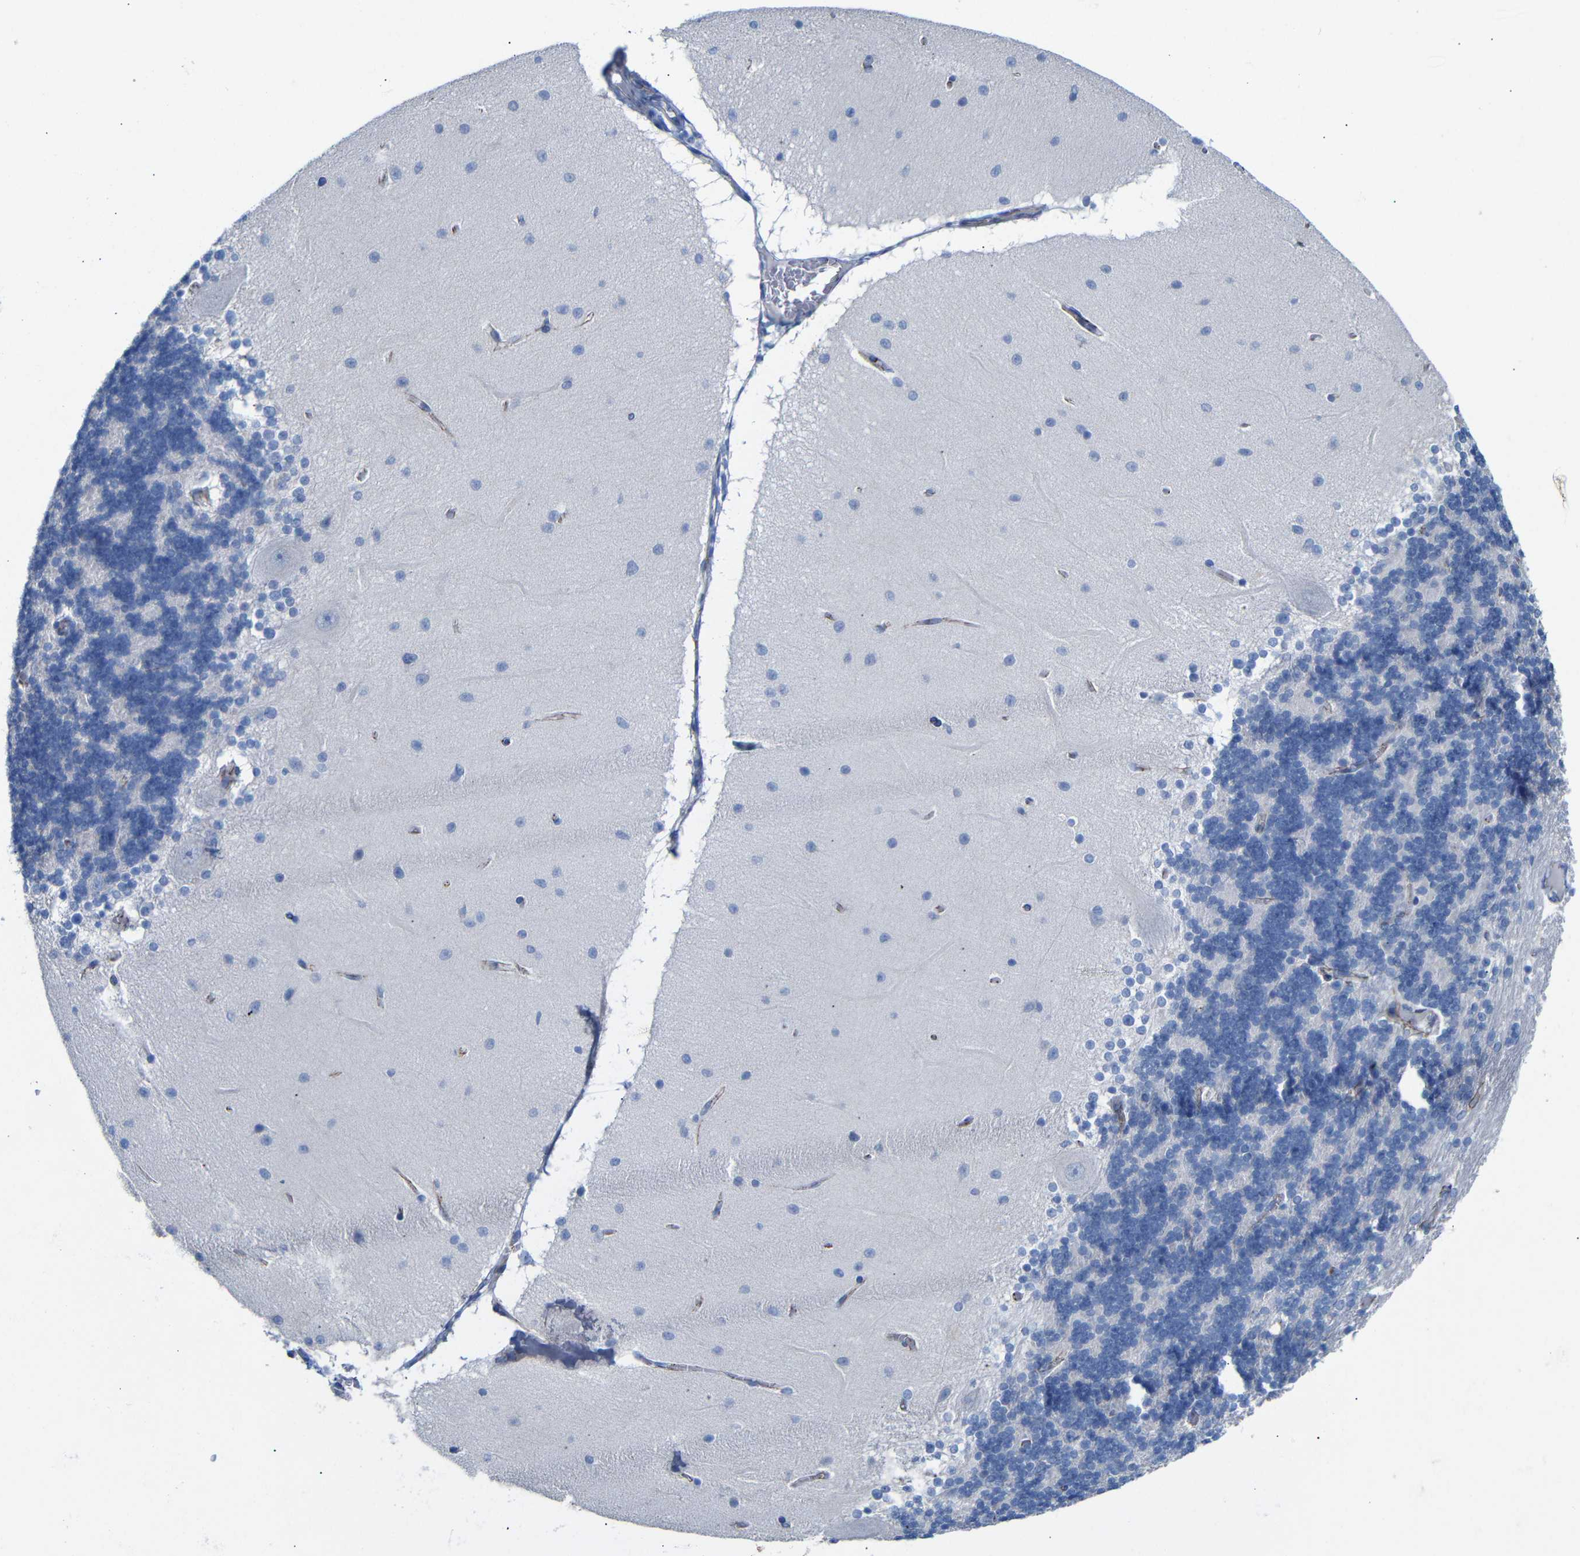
{"staining": {"intensity": "negative", "quantity": "none", "location": "none"}, "tissue": "cerebellum", "cell_type": "Cells in granular layer", "image_type": "normal", "snomed": [{"axis": "morphology", "description": "Normal tissue, NOS"}, {"axis": "topography", "description": "Cerebellum"}], "caption": "Immunohistochemistry (IHC) micrograph of normal human cerebellum stained for a protein (brown), which exhibits no positivity in cells in granular layer.", "gene": "CGNL1", "patient": {"sex": "female", "age": 54}}